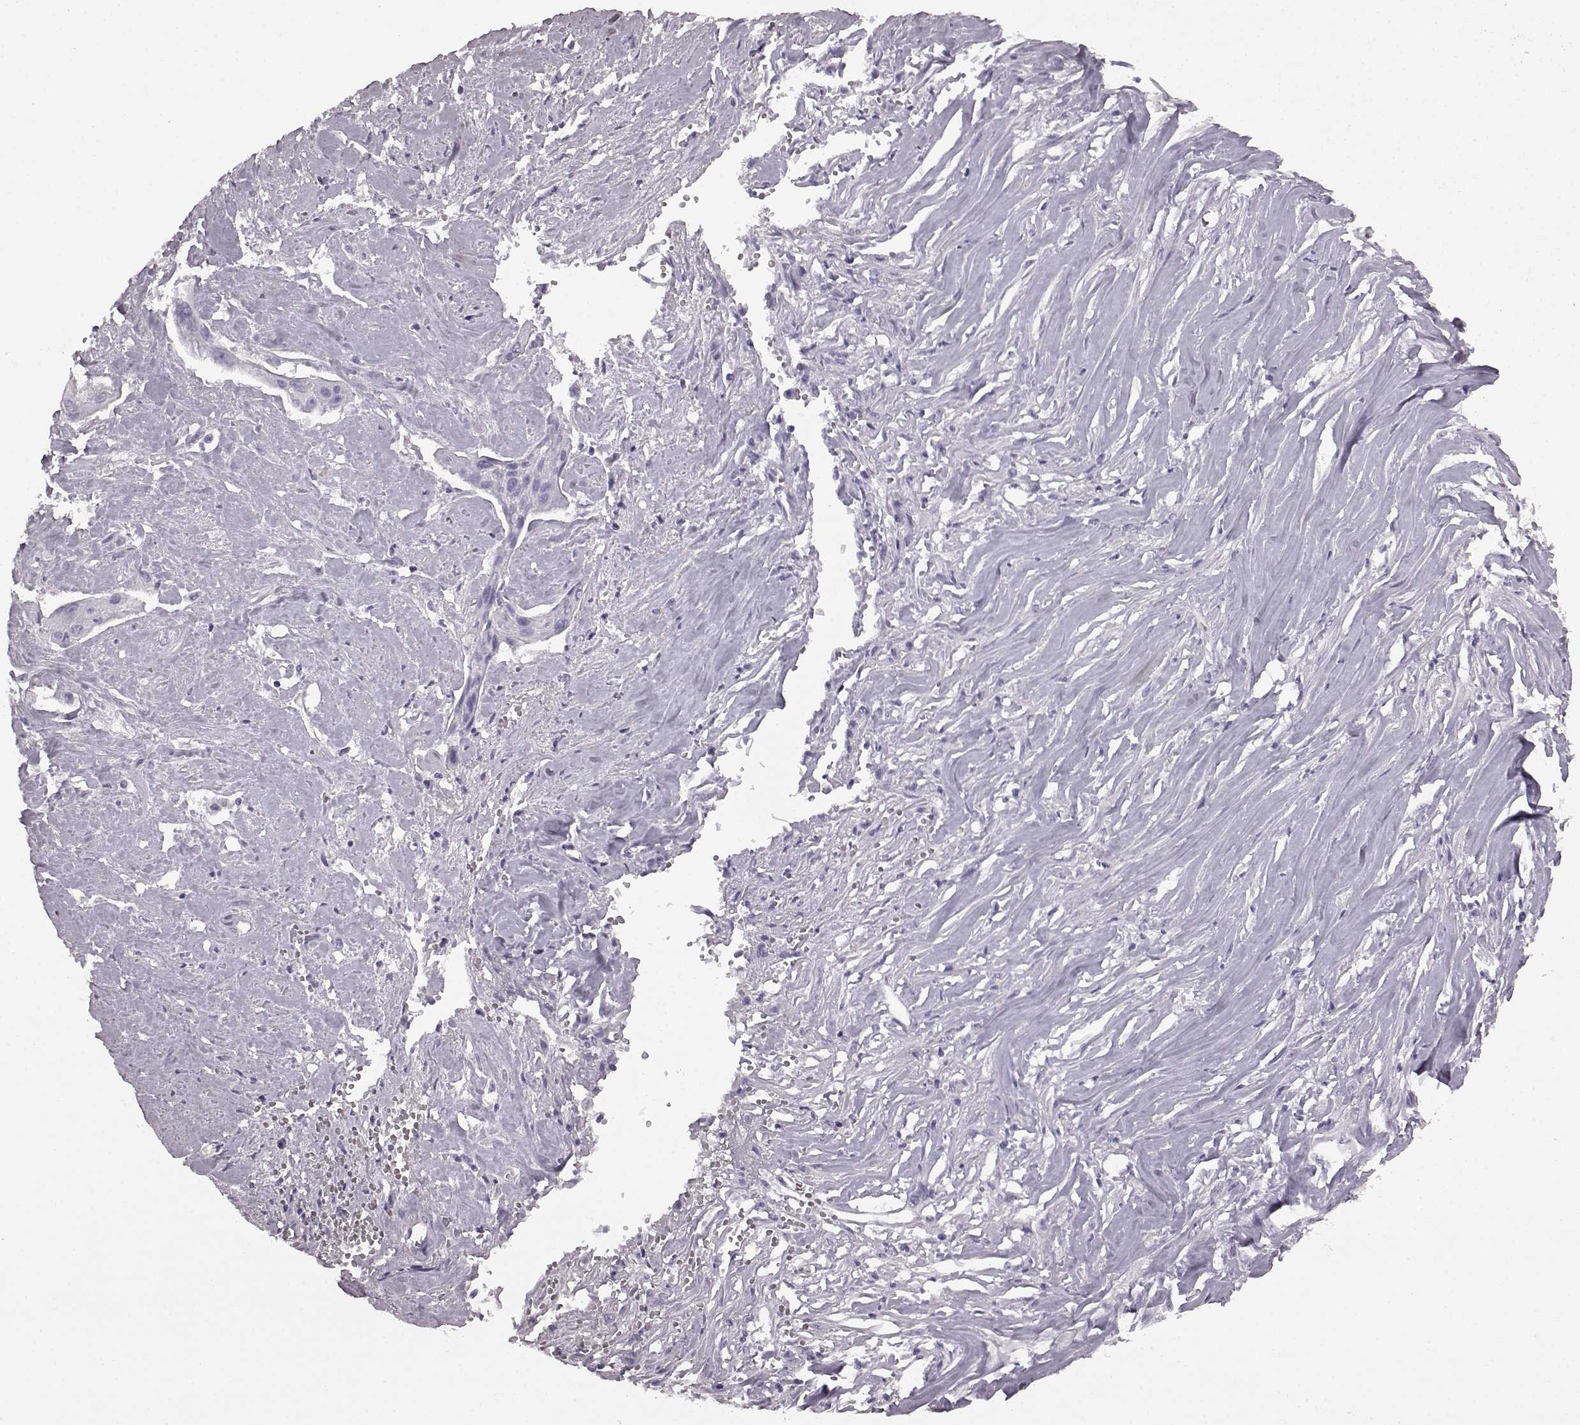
{"staining": {"intensity": "negative", "quantity": "none", "location": "none"}, "tissue": "cervical cancer", "cell_type": "Tumor cells", "image_type": "cancer", "snomed": [{"axis": "morphology", "description": "Squamous cell carcinoma, NOS"}, {"axis": "topography", "description": "Cervix"}], "caption": "This image is of squamous cell carcinoma (cervical) stained with immunohistochemistry to label a protein in brown with the nuclei are counter-stained blue. There is no staining in tumor cells.", "gene": "AIPL1", "patient": {"sex": "female", "age": 49}}